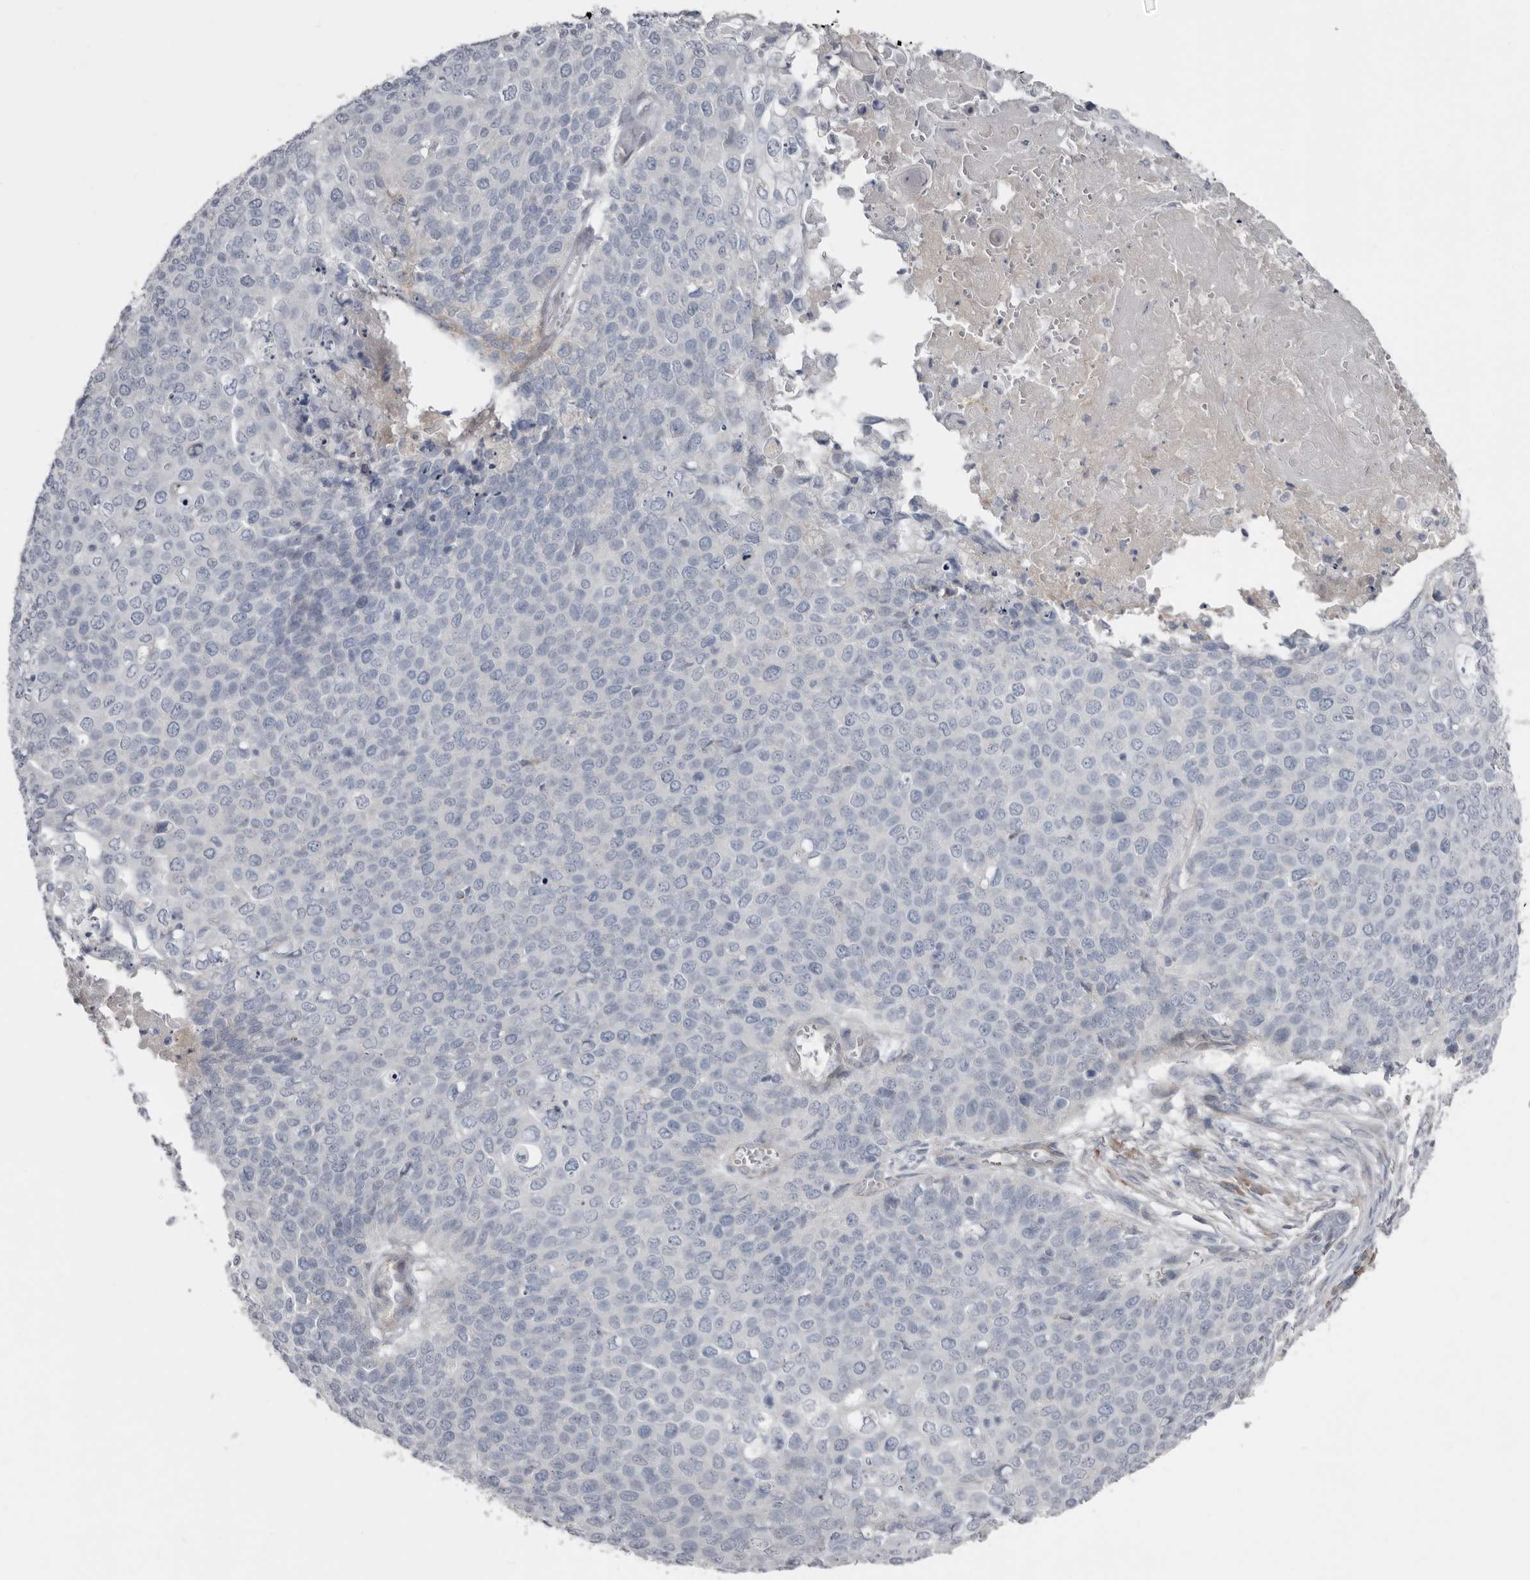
{"staining": {"intensity": "negative", "quantity": "none", "location": "none"}, "tissue": "cervical cancer", "cell_type": "Tumor cells", "image_type": "cancer", "snomed": [{"axis": "morphology", "description": "Squamous cell carcinoma, NOS"}, {"axis": "topography", "description": "Cervix"}], "caption": "Image shows no significant protein positivity in tumor cells of cervical squamous cell carcinoma.", "gene": "ZNF114", "patient": {"sex": "female", "age": 39}}